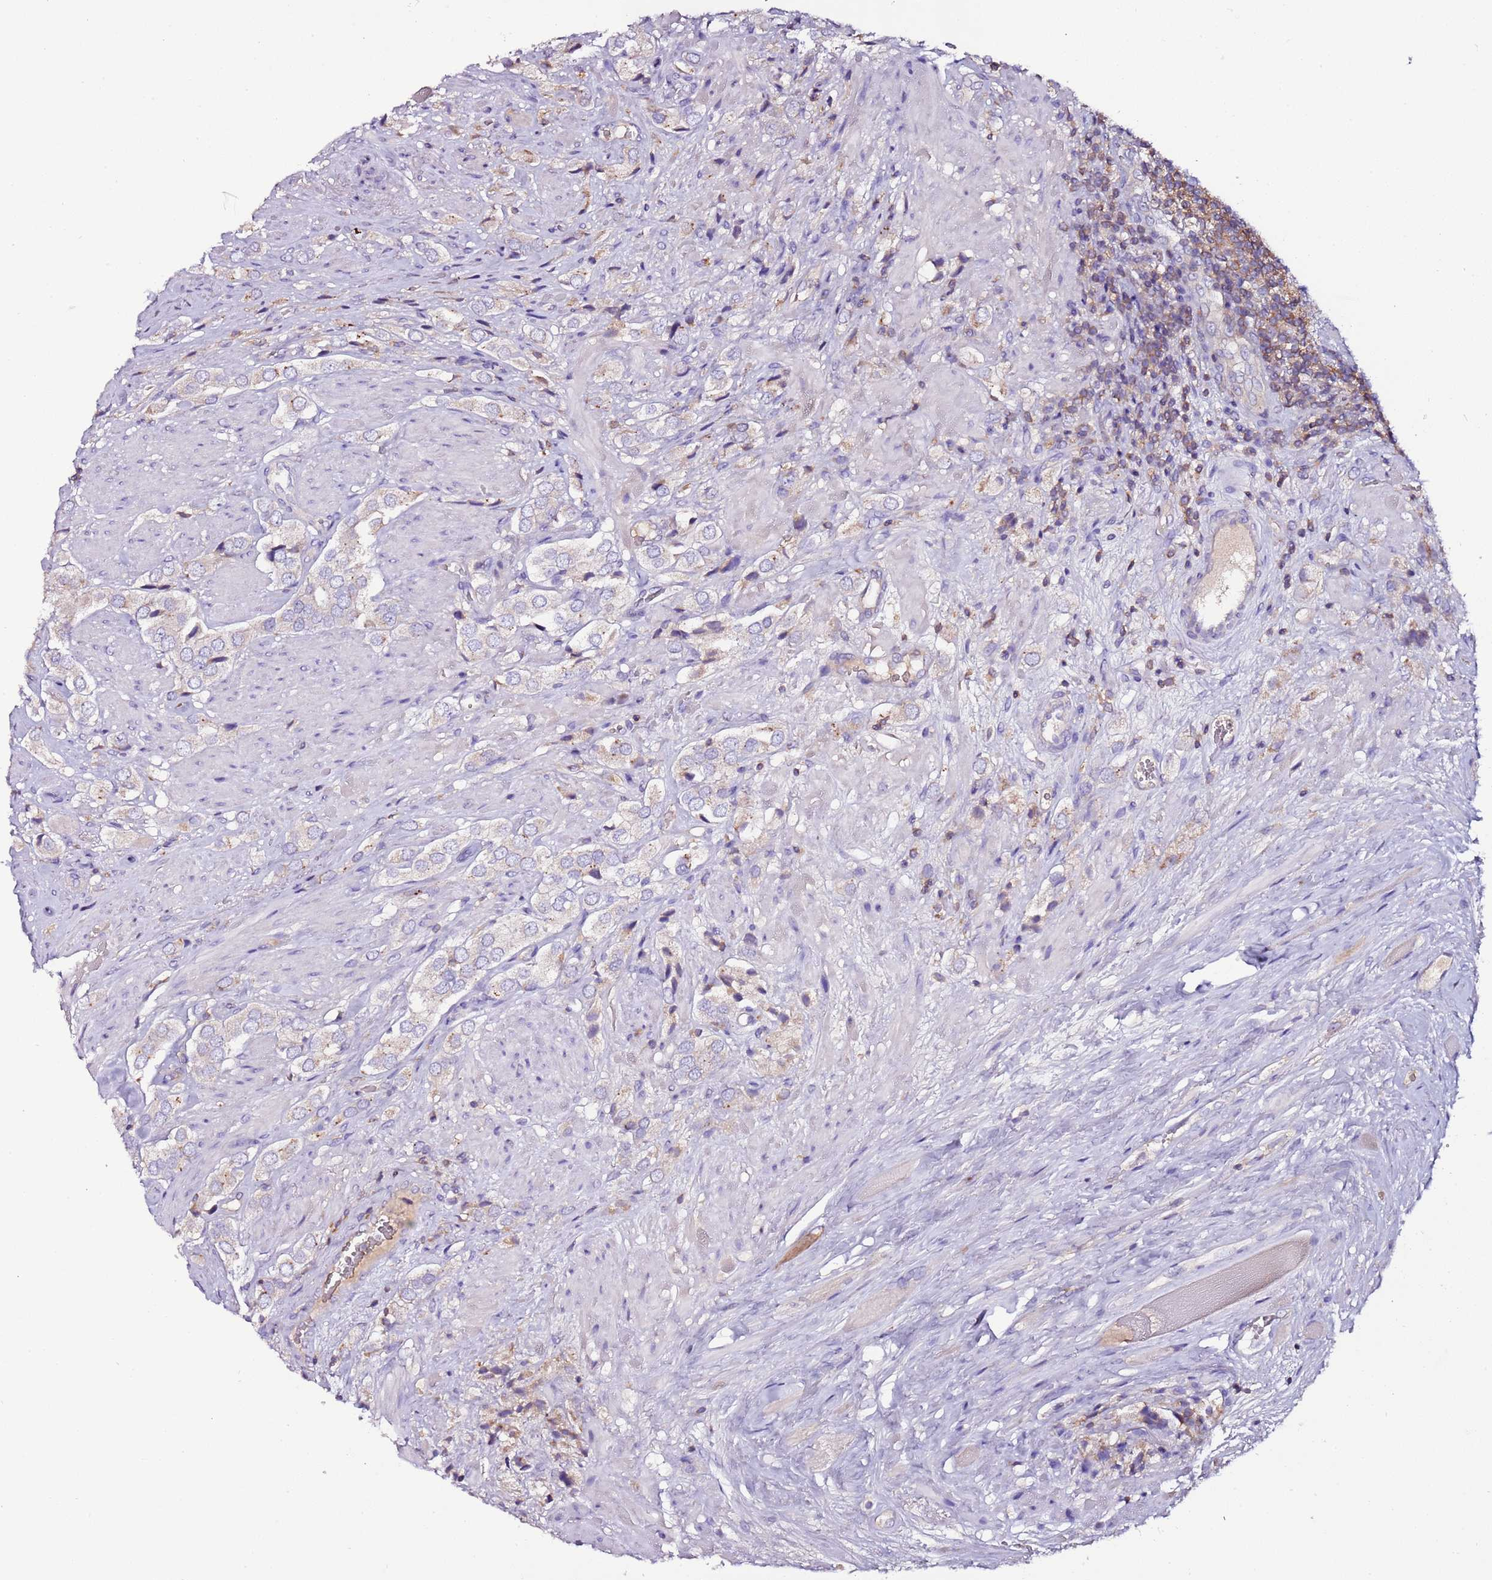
{"staining": {"intensity": "negative", "quantity": "none", "location": "none"}, "tissue": "prostate cancer", "cell_type": "Tumor cells", "image_type": "cancer", "snomed": [{"axis": "morphology", "description": "Adenocarcinoma, High grade"}, {"axis": "topography", "description": "Prostate and seminal vesicle, NOS"}], "caption": "An image of prostate adenocarcinoma (high-grade) stained for a protein reveals no brown staining in tumor cells.", "gene": "IGIP", "patient": {"sex": "male", "age": 64}}